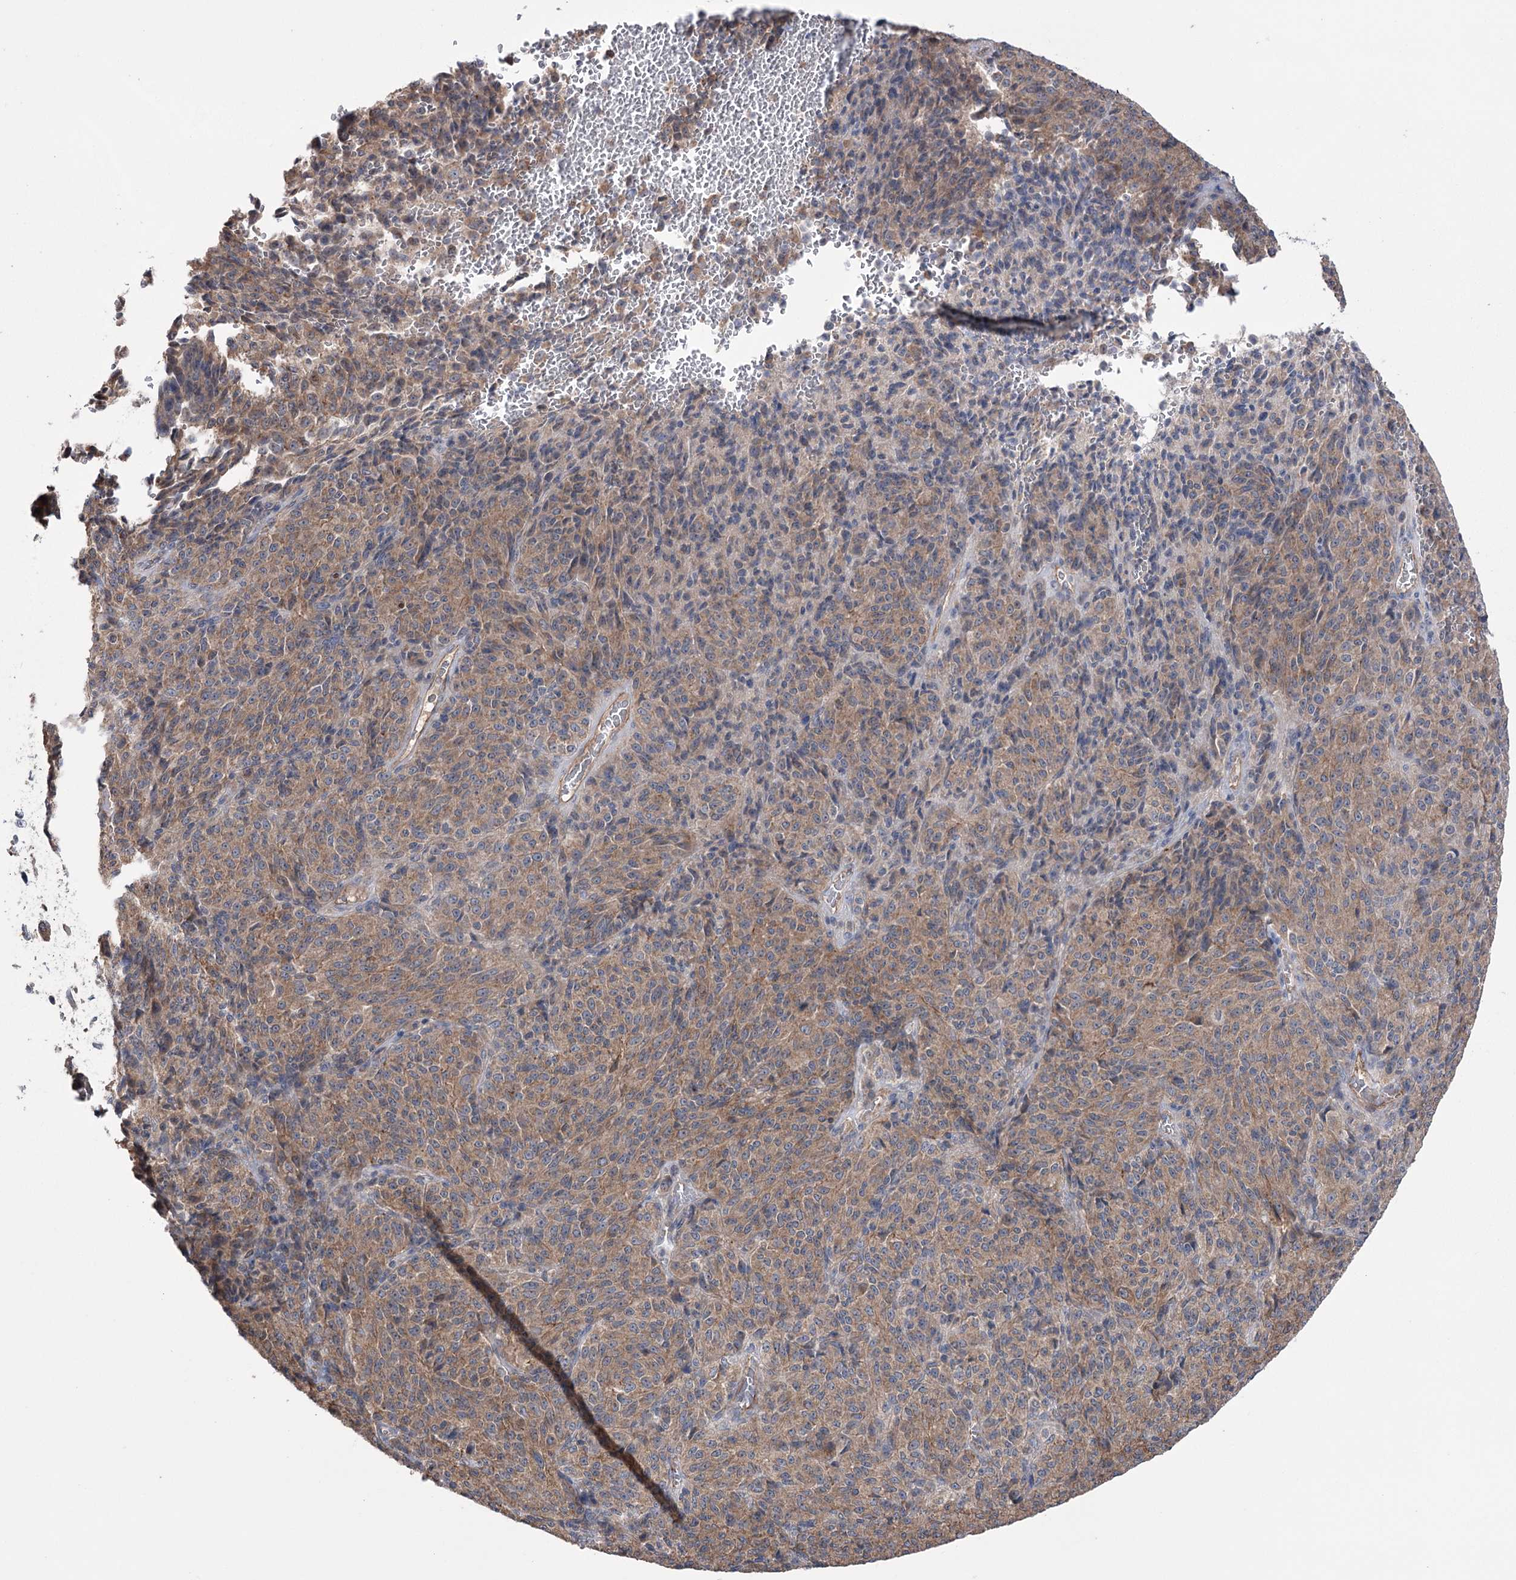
{"staining": {"intensity": "weak", "quantity": "25%-75%", "location": "cytoplasmic/membranous"}, "tissue": "melanoma", "cell_type": "Tumor cells", "image_type": "cancer", "snomed": [{"axis": "morphology", "description": "Malignant melanoma, Metastatic site"}, {"axis": "topography", "description": "Brain"}], "caption": "Tumor cells exhibit low levels of weak cytoplasmic/membranous staining in approximately 25%-75% of cells in human melanoma.", "gene": "TRIM71", "patient": {"sex": "female", "age": 56}}